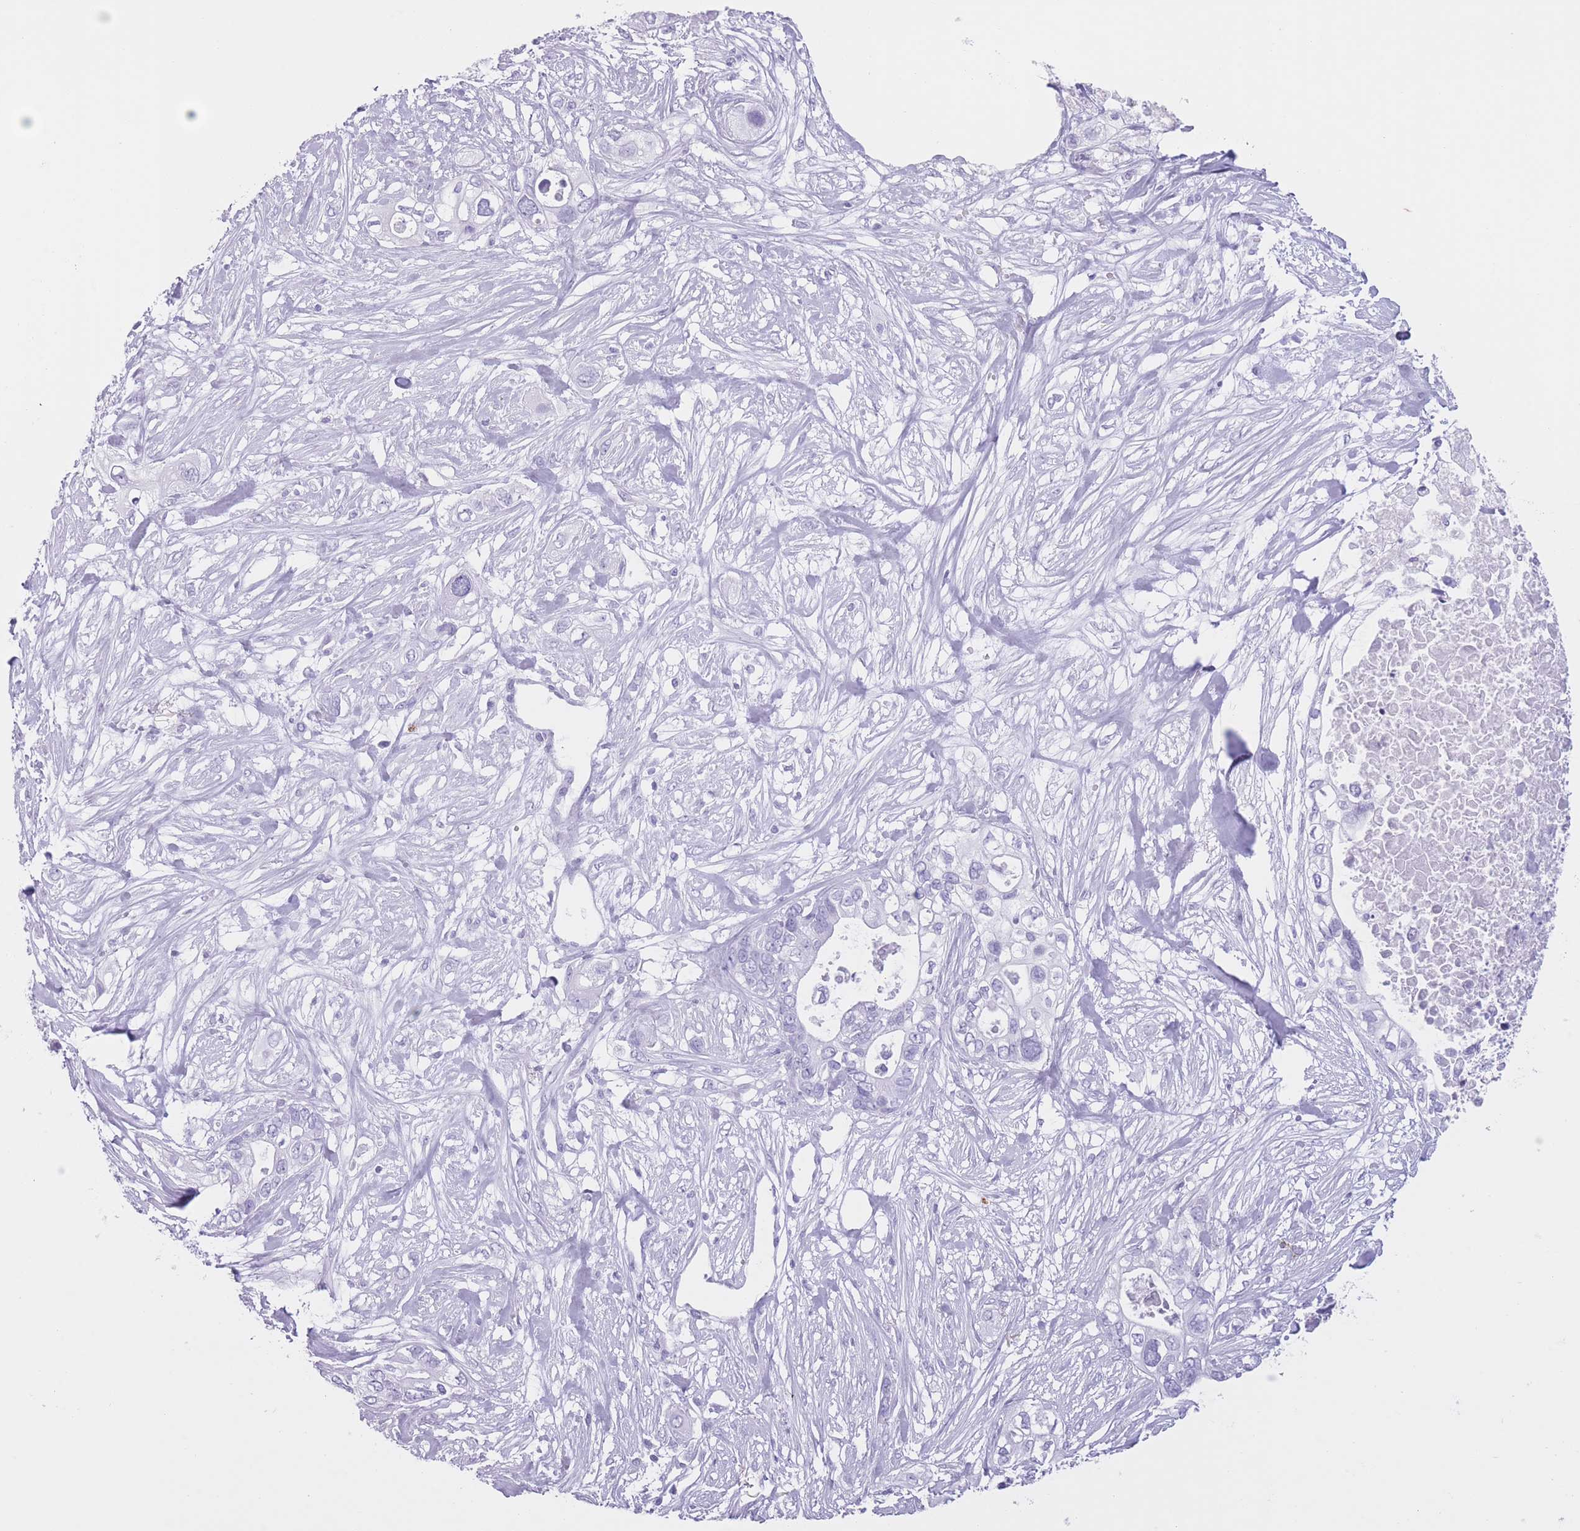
{"staining": {"intensity": "negative", "quantity": "none", "location": "none"}, "tissue": "pancreatic cancer", "cell_type": "Tumor cells", "image_type": "cancer", "snomed": [{"axis": "morphology", "description": "Adenocarcinoma, NOS"}, {"axis": "topography", "description": "Pancreas"}], "caption": "Image shows no protein staining in tumor cells of pancreatic adenocarcinoma tissue.", "gene": "OR4F21", "patient": {"sex": "female", "age": 63}}